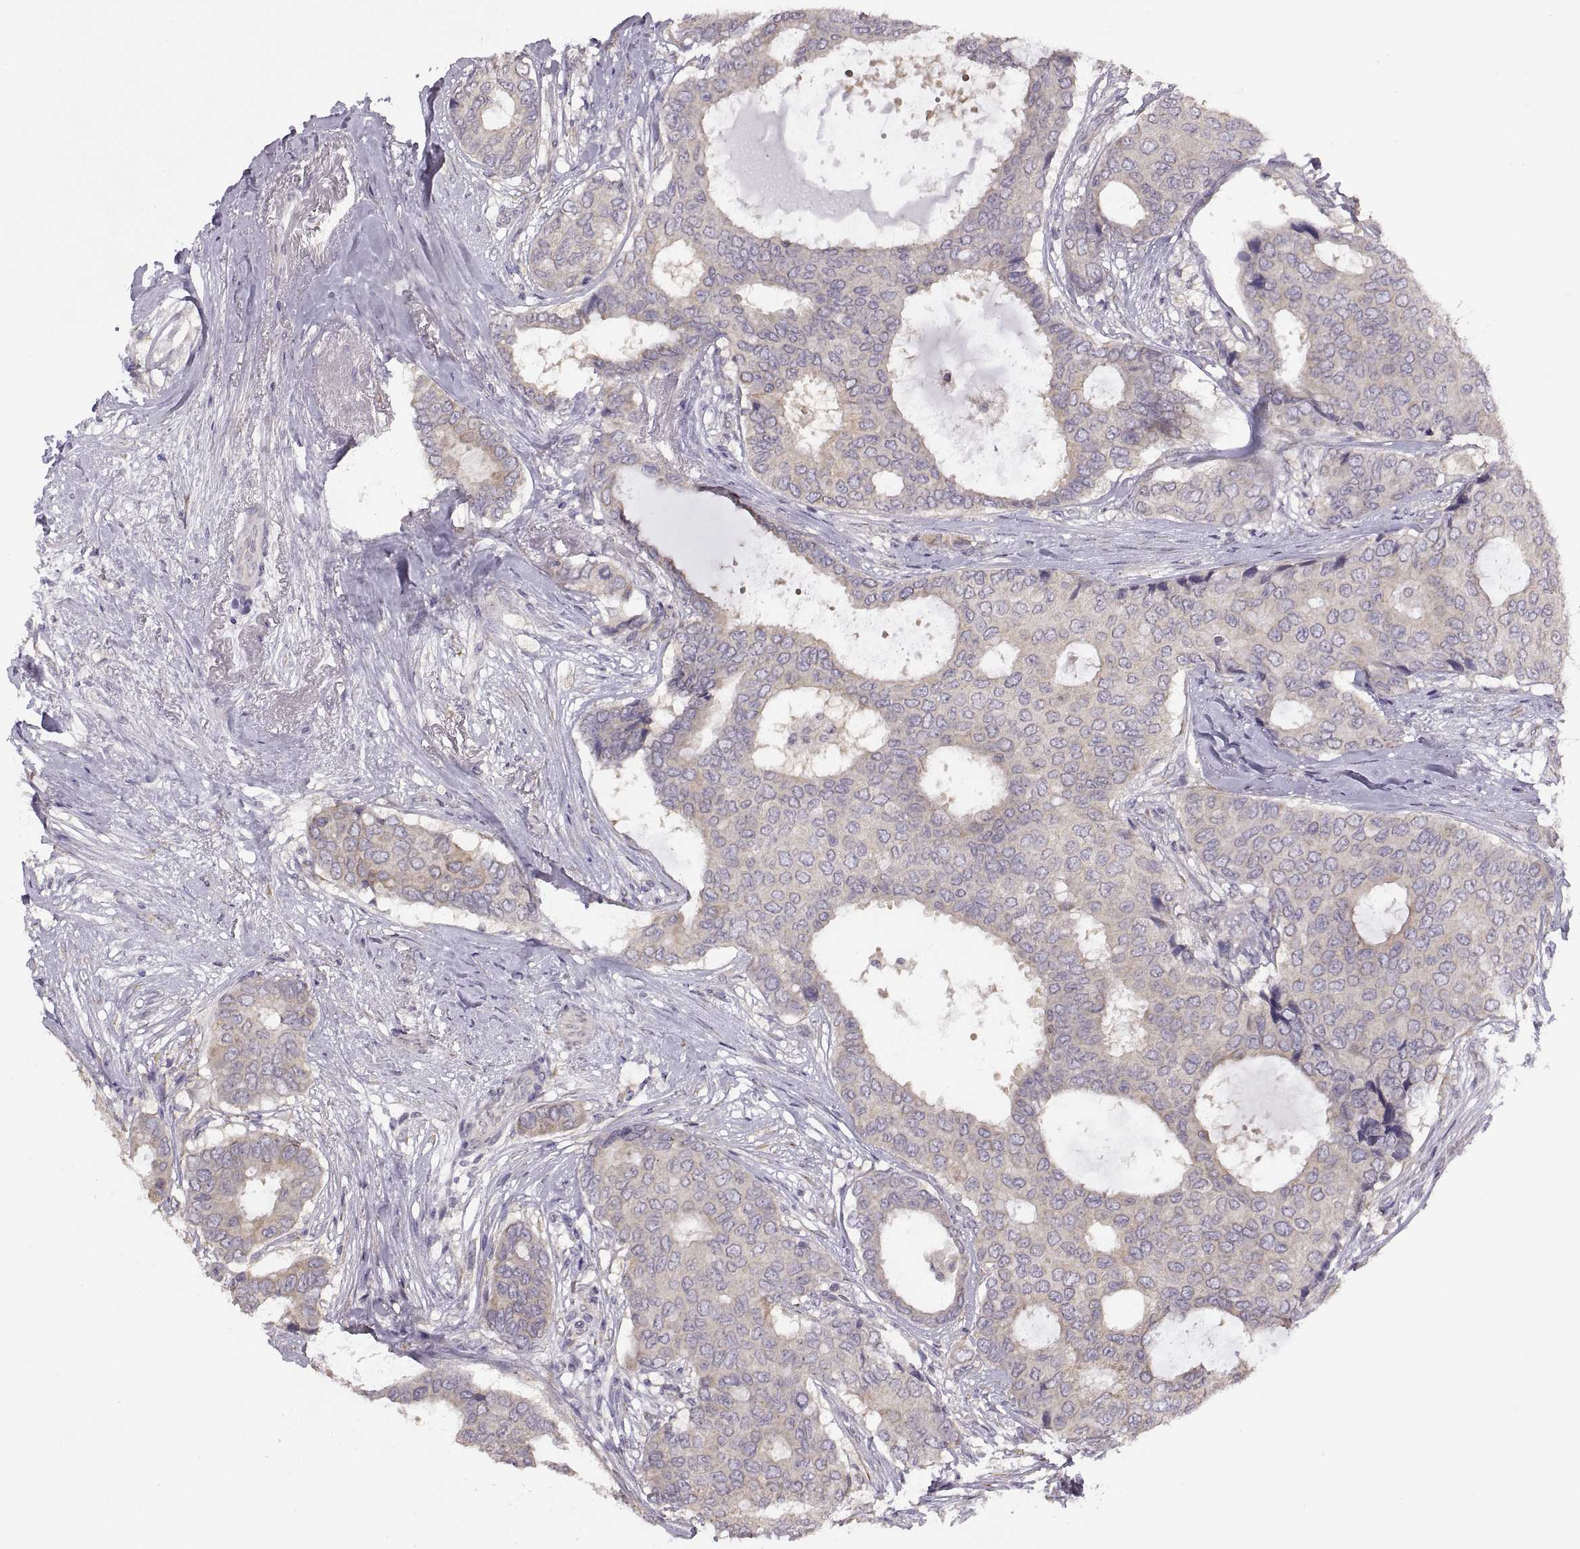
{"staining": {"intensity": "weak", "quantity": "25%-75%", "location": "cytoplasmic/membranous"}, "tissue": "breast cancer", "cell_type": "Tumor cells", "image_type": "cancer", "snomed": [{"axis": "morphology", "description": "Duct carcinoma"}, {"axis": "topography", "description": "Breast"}], "caption": "There is low levels of weak cytoplasmic/membranous positivity in tumor cells of breast cancer, as demonstrated by immunohistochemical staining (brown color).", "gene": "ACSBG2", "patient": {"sex": "female", "age": 75}}